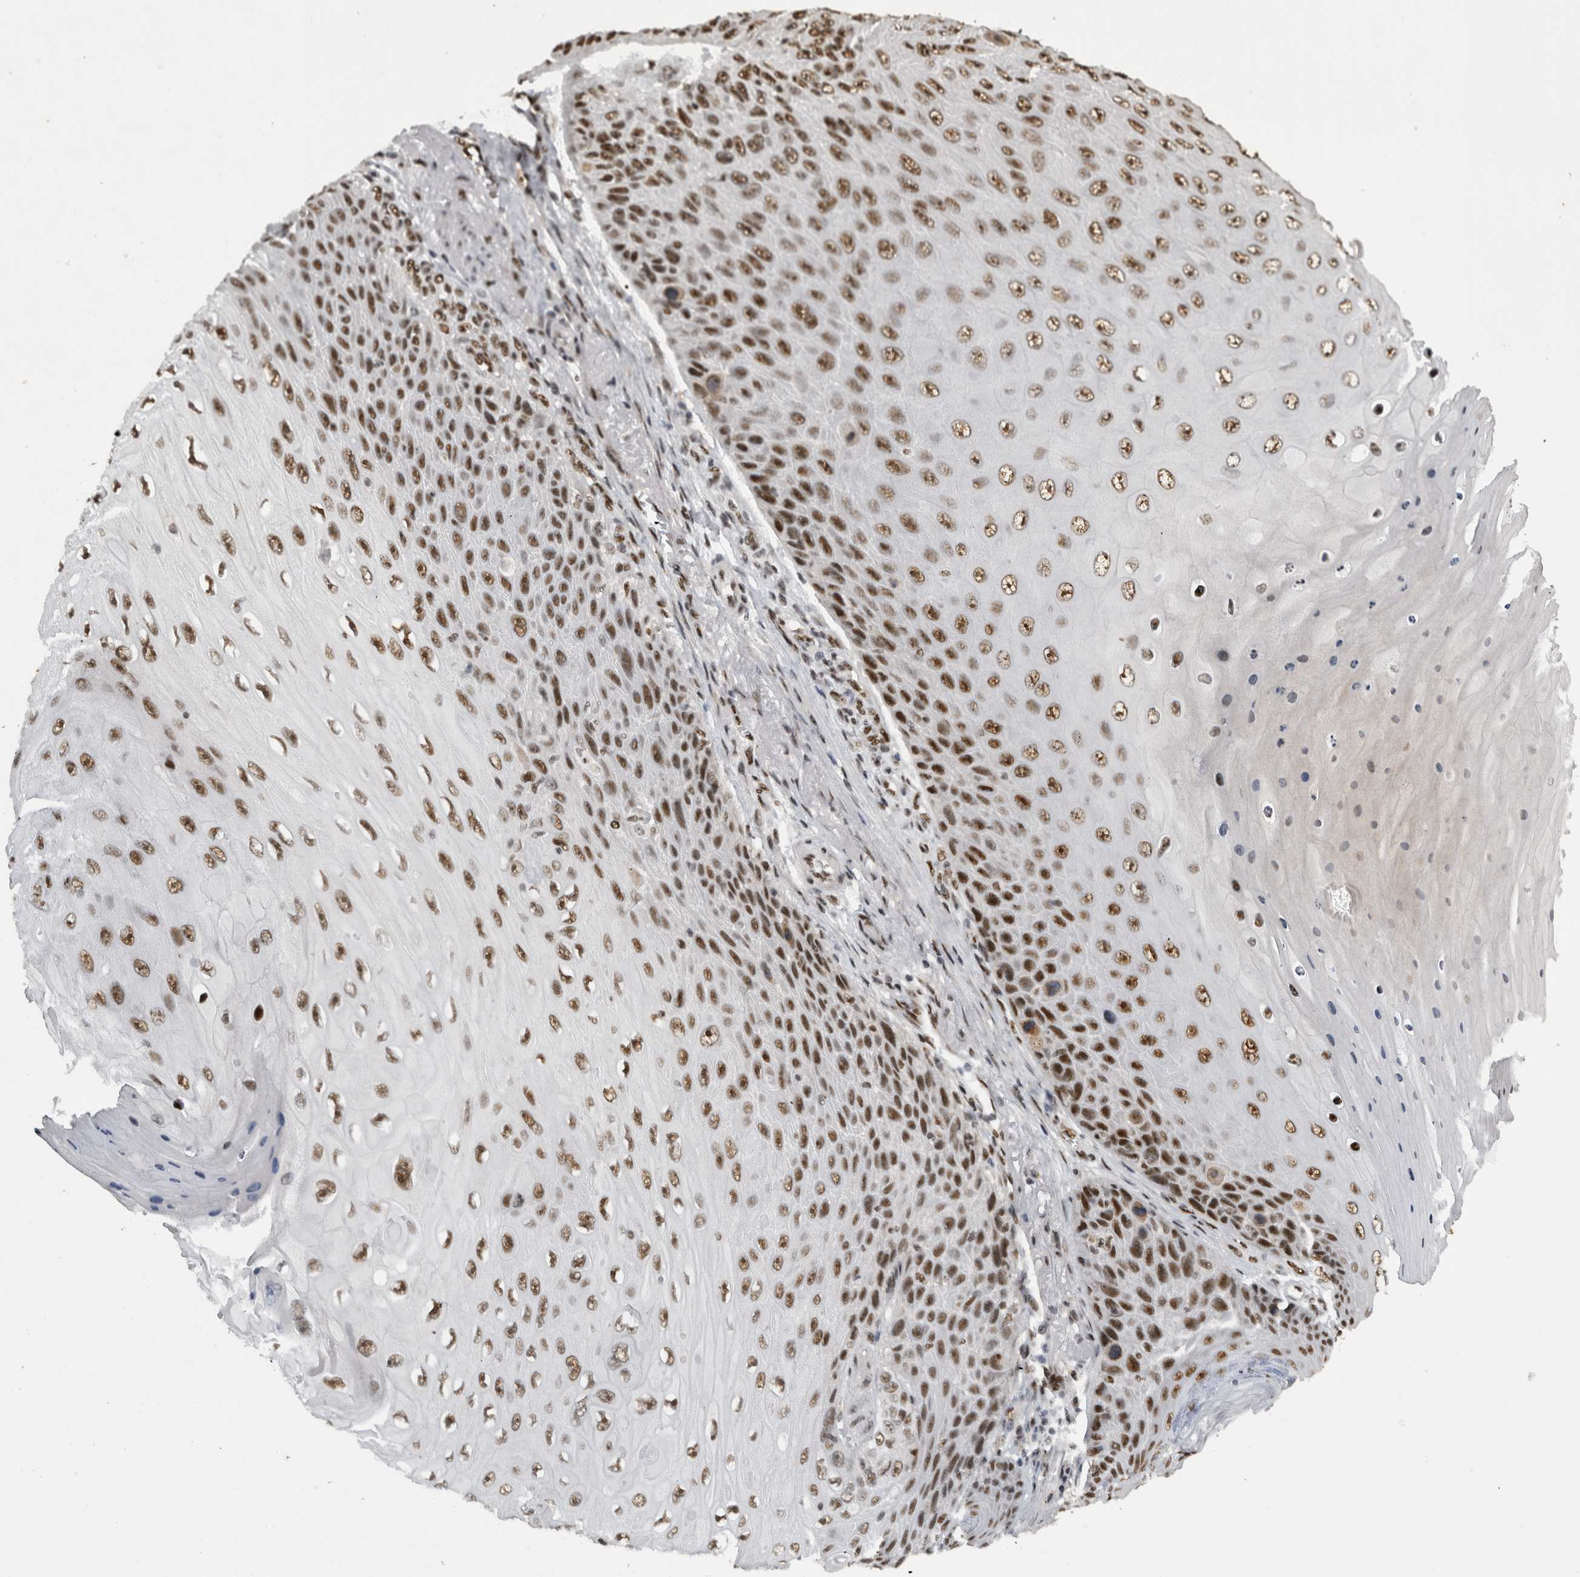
{"staining": {"intensity": "strong", "quantity": ">75%", "location": "nuclear"}, "tissue": "skin cancer", "cell_type": "Tumor cells", "image_type": "cancer", "snomed": [{"axis": "morphology", "description": "Squamous cell carcinoma, NOS"}, {"axis": "topography", "description": "Skin"}], "caption": "The immunohistochemical stain labels strong nuclear staining in tumor cells of squamous cell carcinoma (skin) tissue.", "gene": "ZSCAN2", "patient": {"sex": "female", "age": 88}}